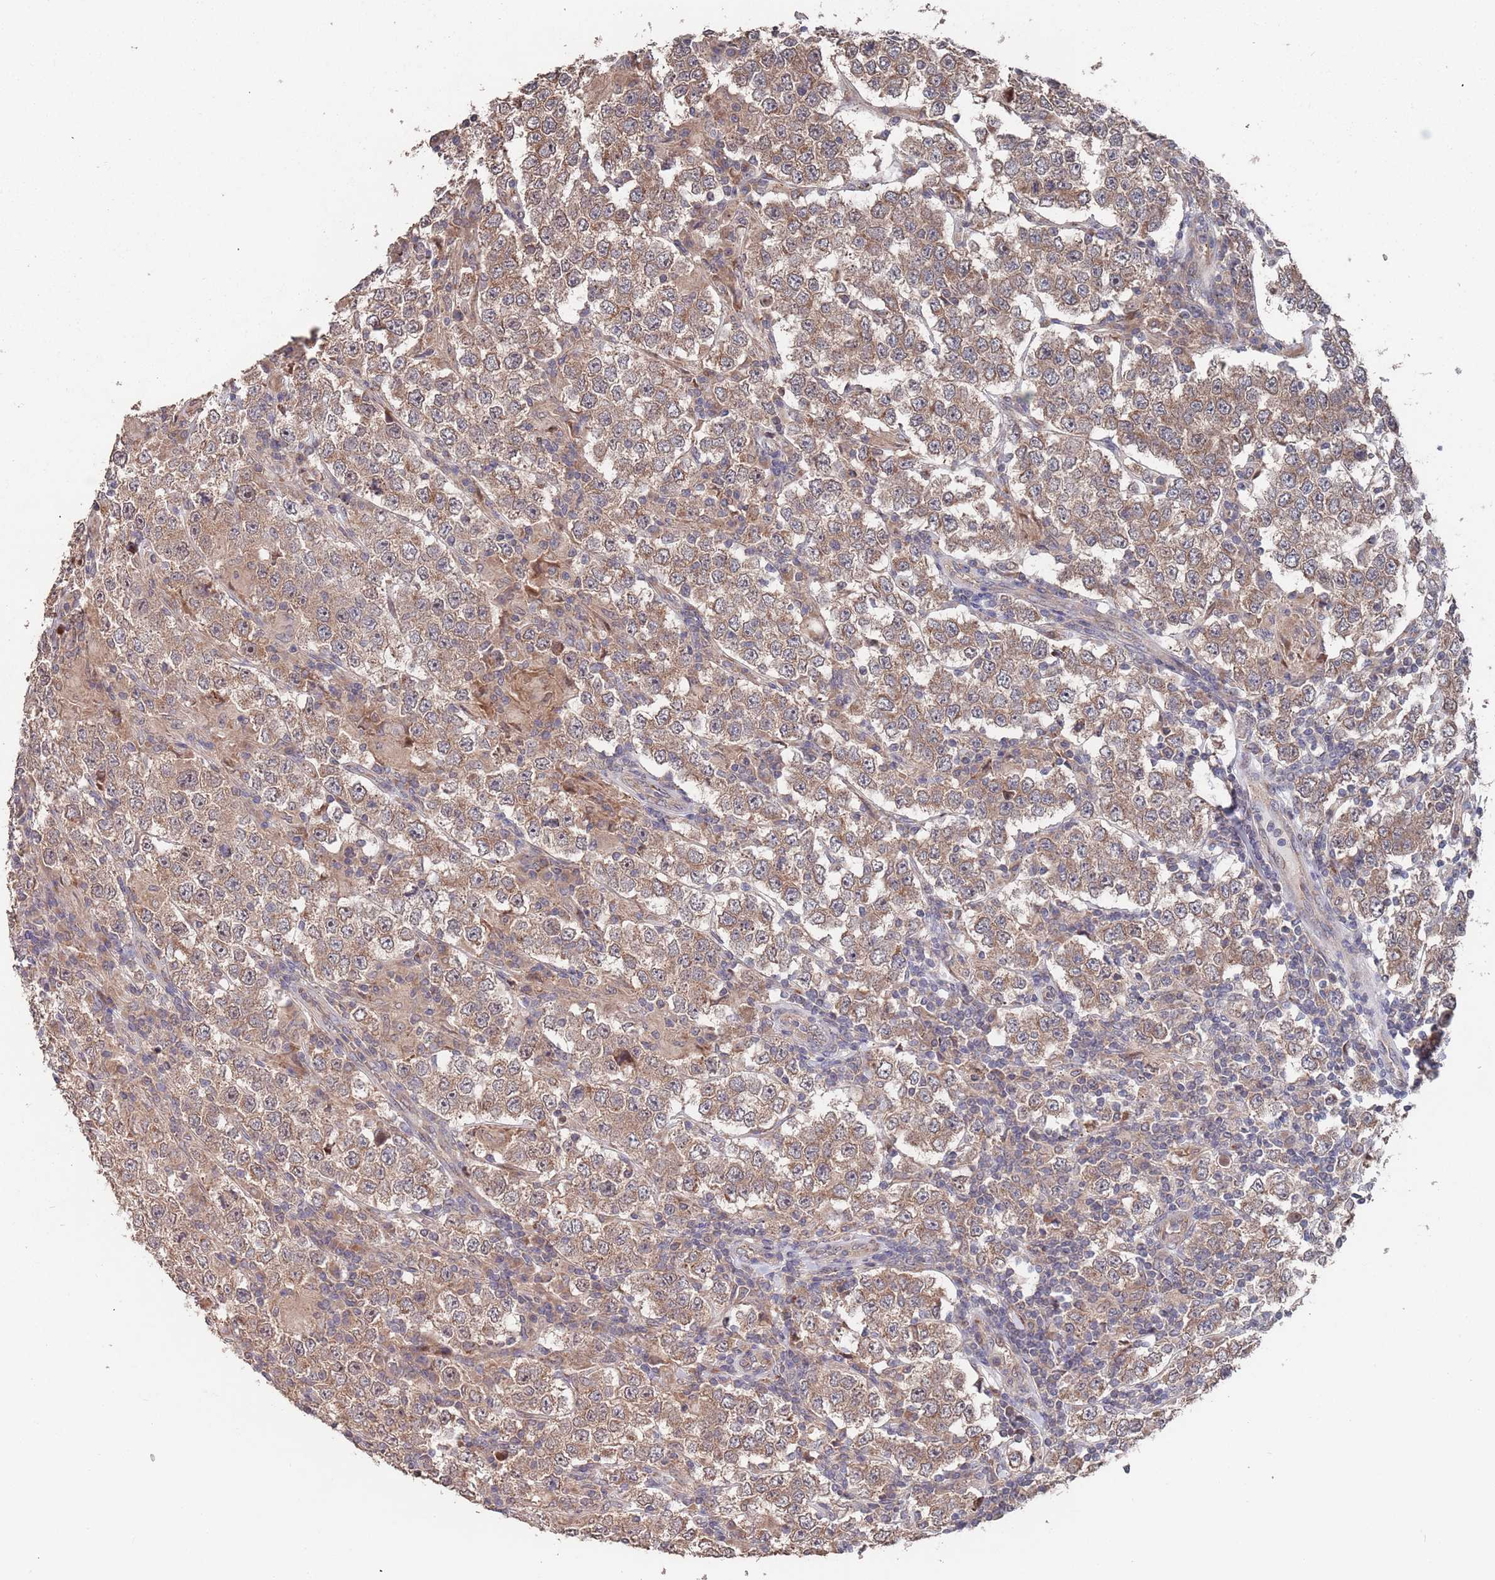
{"staining": {"intensity": "moderate", "quantity": ">75%", "location": "cytoplasmic/membranous"}, "tissue": "testis cancer", "cell_type": "Tumor cells", "image_type": "cancer", "snomed": [{"axis": "morphology", "description": "Normal tissue, NOS"}, {"axis": "morphology", "description": "Urothelial carcinoma, High grade"}, {"axis": "morphology", "description": "Seminoma, NOS"}, {"axis": "morphology", "description": "Carcinoma, Embryonal, NOS"}, {"axis": "topography", "description": "Urinary bladder"}, {"axis": "topography", "description": "Testis"}], "caption": "There is medium levels of moderate cytoplasmic/membranous expression in tumor cells of testis cancer, as demonstrated by immunohistochemical staining (brown color).", "gene": "UNC45A", "patient": {"sex": "male", "age": 41}}